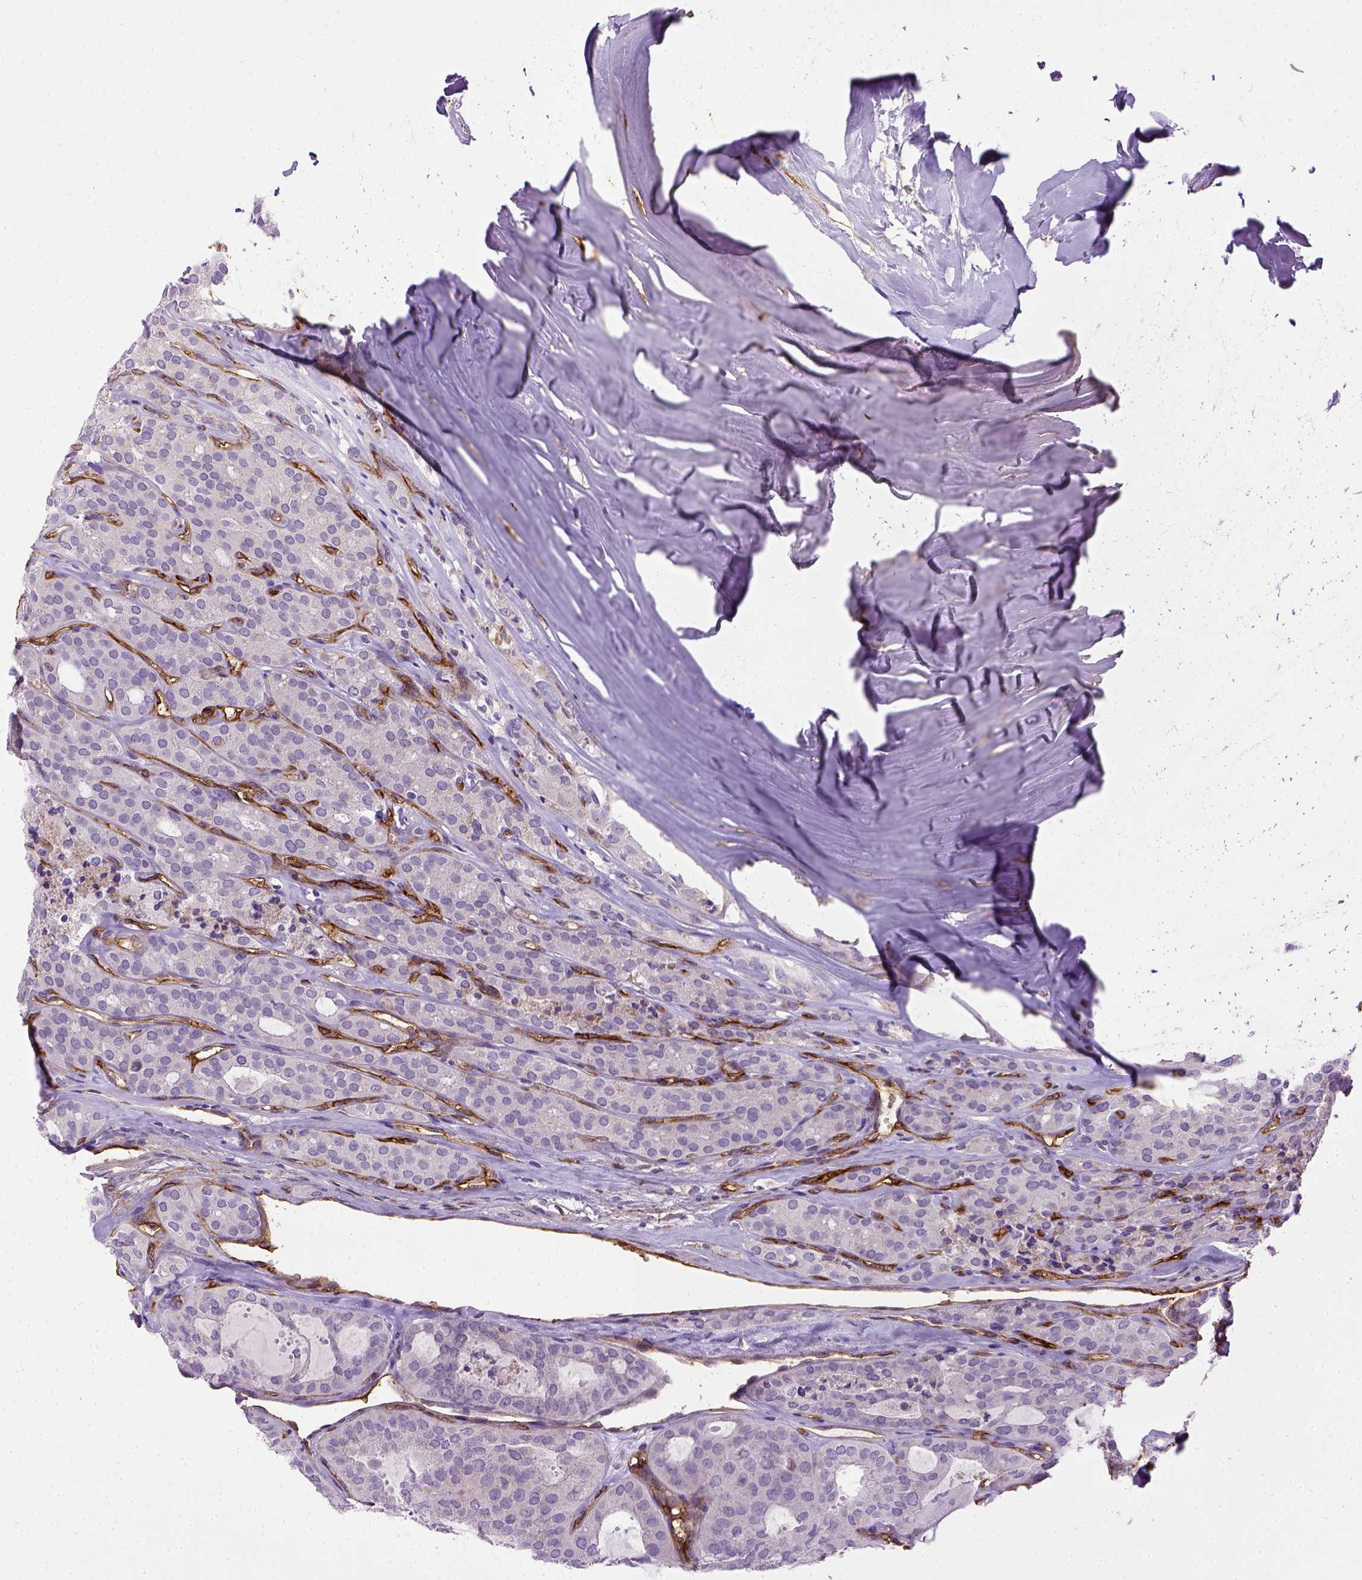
{"staining": {"intensity": "negative", "quantity": "none", "location": "none"}, "tissue": "thyroid cancer", "cell_type": "Tumor cells", "image_type": "cancer", "snomed": [{"axis": "morphology", "description": "Follicular adenoma carcinoma, NOS"}, {"axis": "topography", "description": "Thyroid gland"}], "caption": "Immunohistochemistry histopathology image of neoplastic tissue: human thyroid cancer stained with DAB (3,3'-diaminobenzidine) shows no significant protein expression in tumor cells.", "gene": "ENG", "patient": {"sex": "male", "age": 75}}